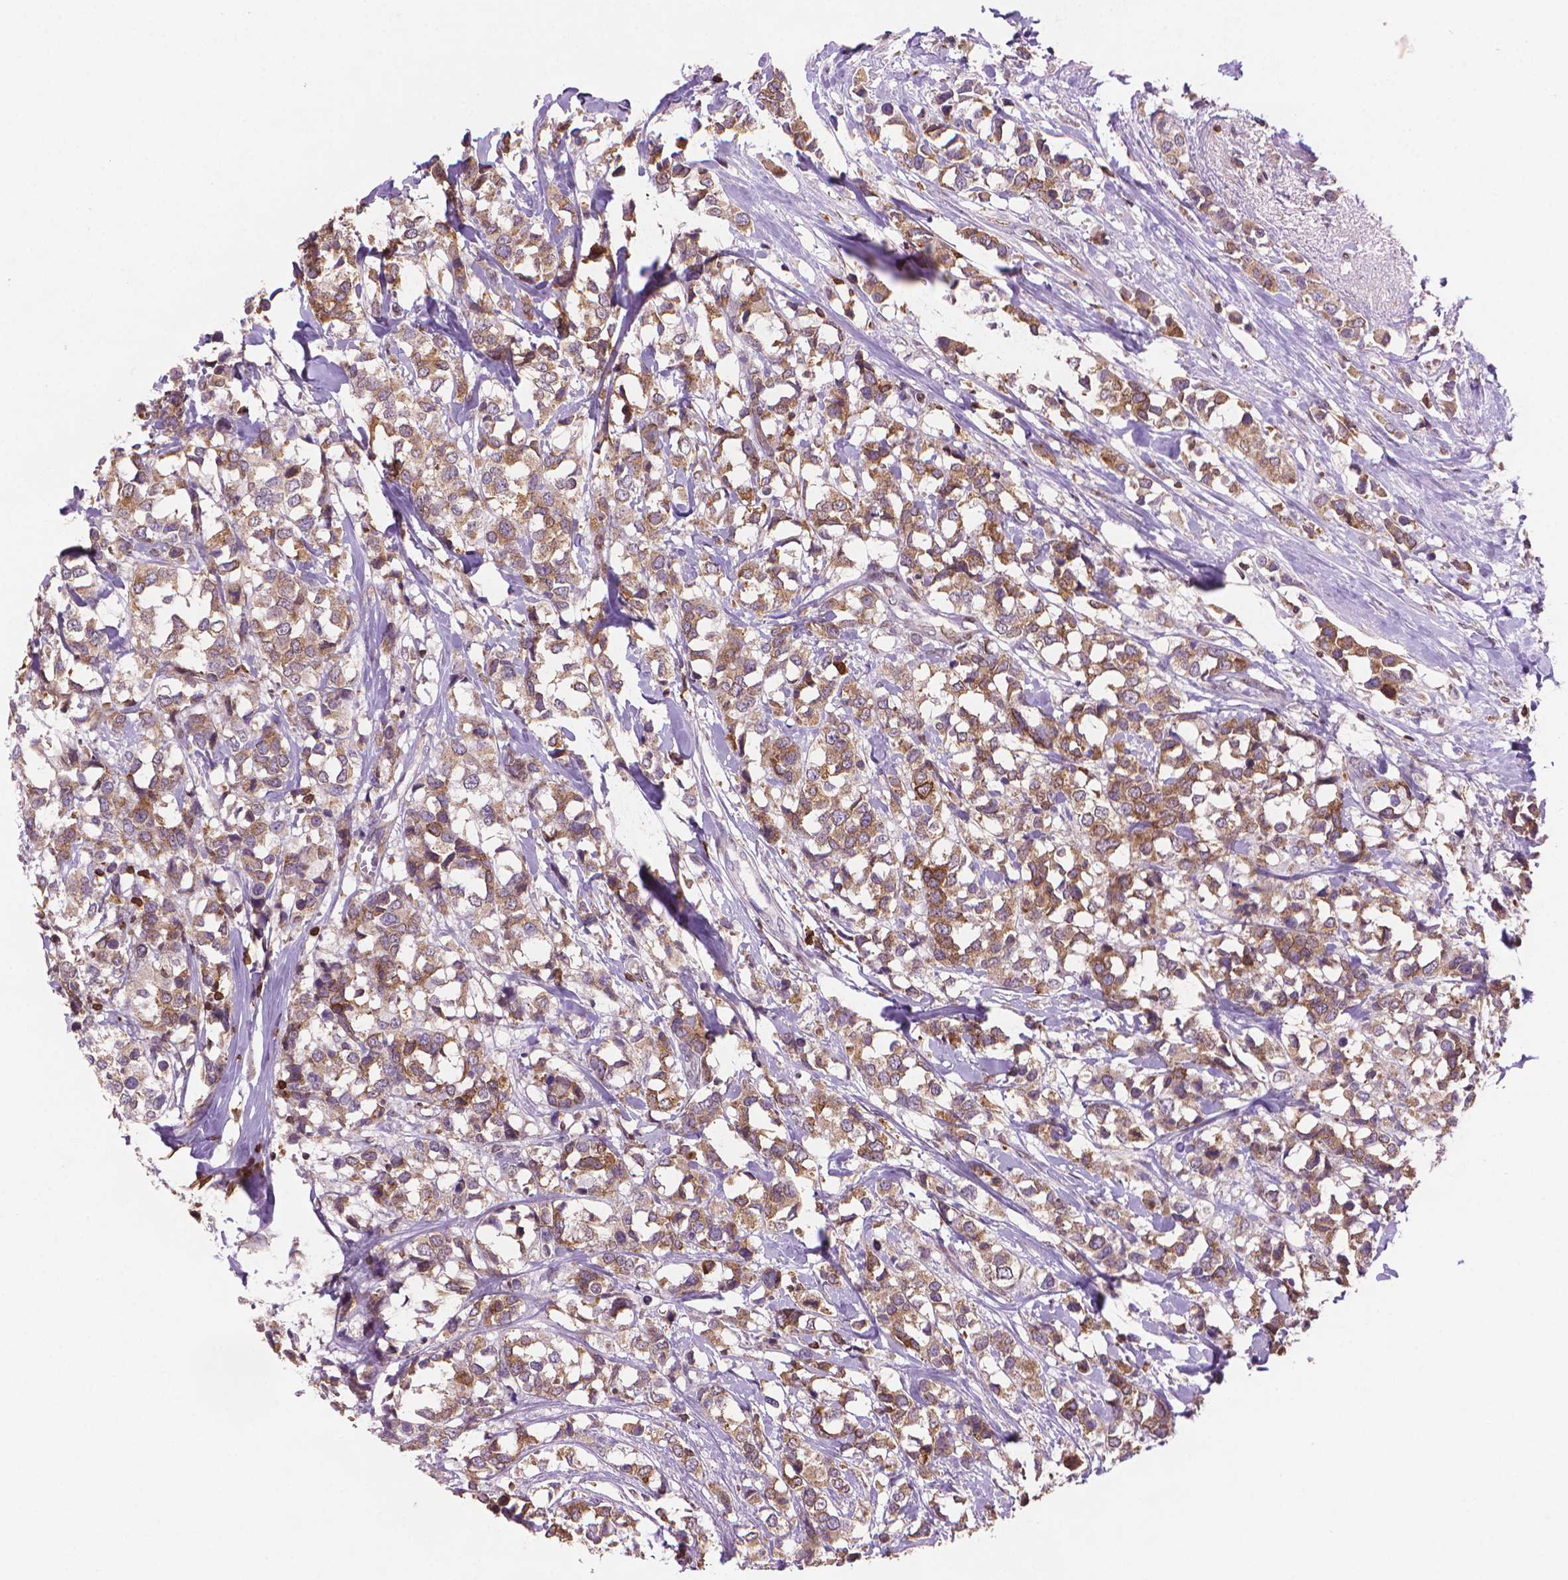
{"staining": {"intensity": "moderate", "quantity": ">75%", "location": "cytoplasmic/membranous"}, "tissue": "breast cancer", "cell_type": "Tumor cells", "image_type": "cancer", "snomed": [{"axis": "morphology", "description": "Lobular carcinoma"}, {"axis": "topography", "description": "Breast"}], "caption": "Protein analysis of breast cancer tissue shows moderate cytoplasmic/membranous positivity in approximately >75% of tumor cells.", "gene": "BCL2", "patient": {"sex": "female", "age": 59}}